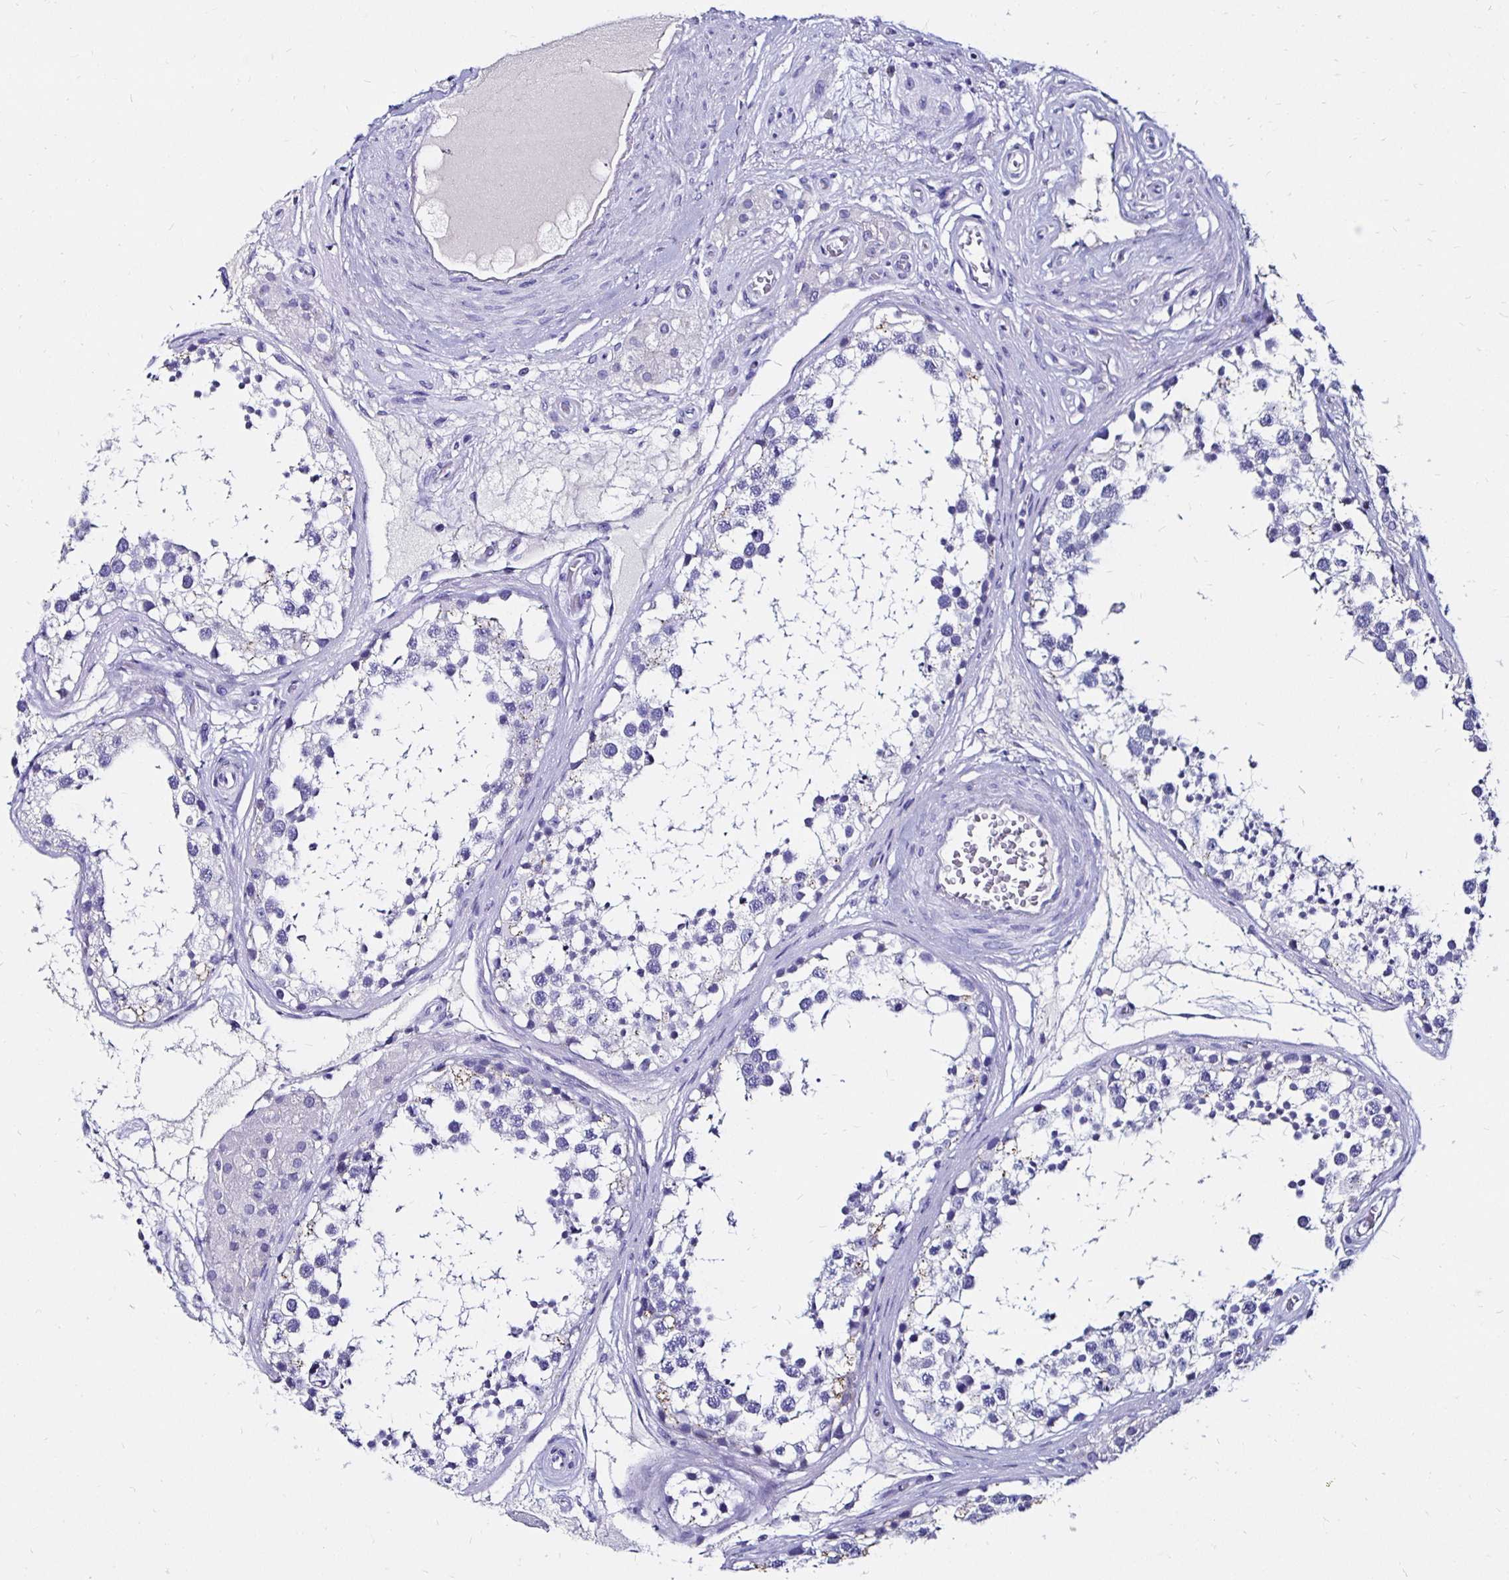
{"staining": {"intensity": "negative", "quantity": "none", "location": "none"}, "tissue": "testis", "cell_type": "Cells in seminiferous ducts", "image_type": "normal", "snomed": [{"axis": "morphology", "description": "Normal tissue, NOS"}, {"axis": "morphology", "description": "Seminoma, NOS"}, {"axis": "topography", "description": "Testis"}], "caption": "Immunohistochemical staining of benign human testis shows no significant staining in cells in seminiferous ducts.", "gene": "KCNT1", "patient": {"sex": "male", "age": 65}}